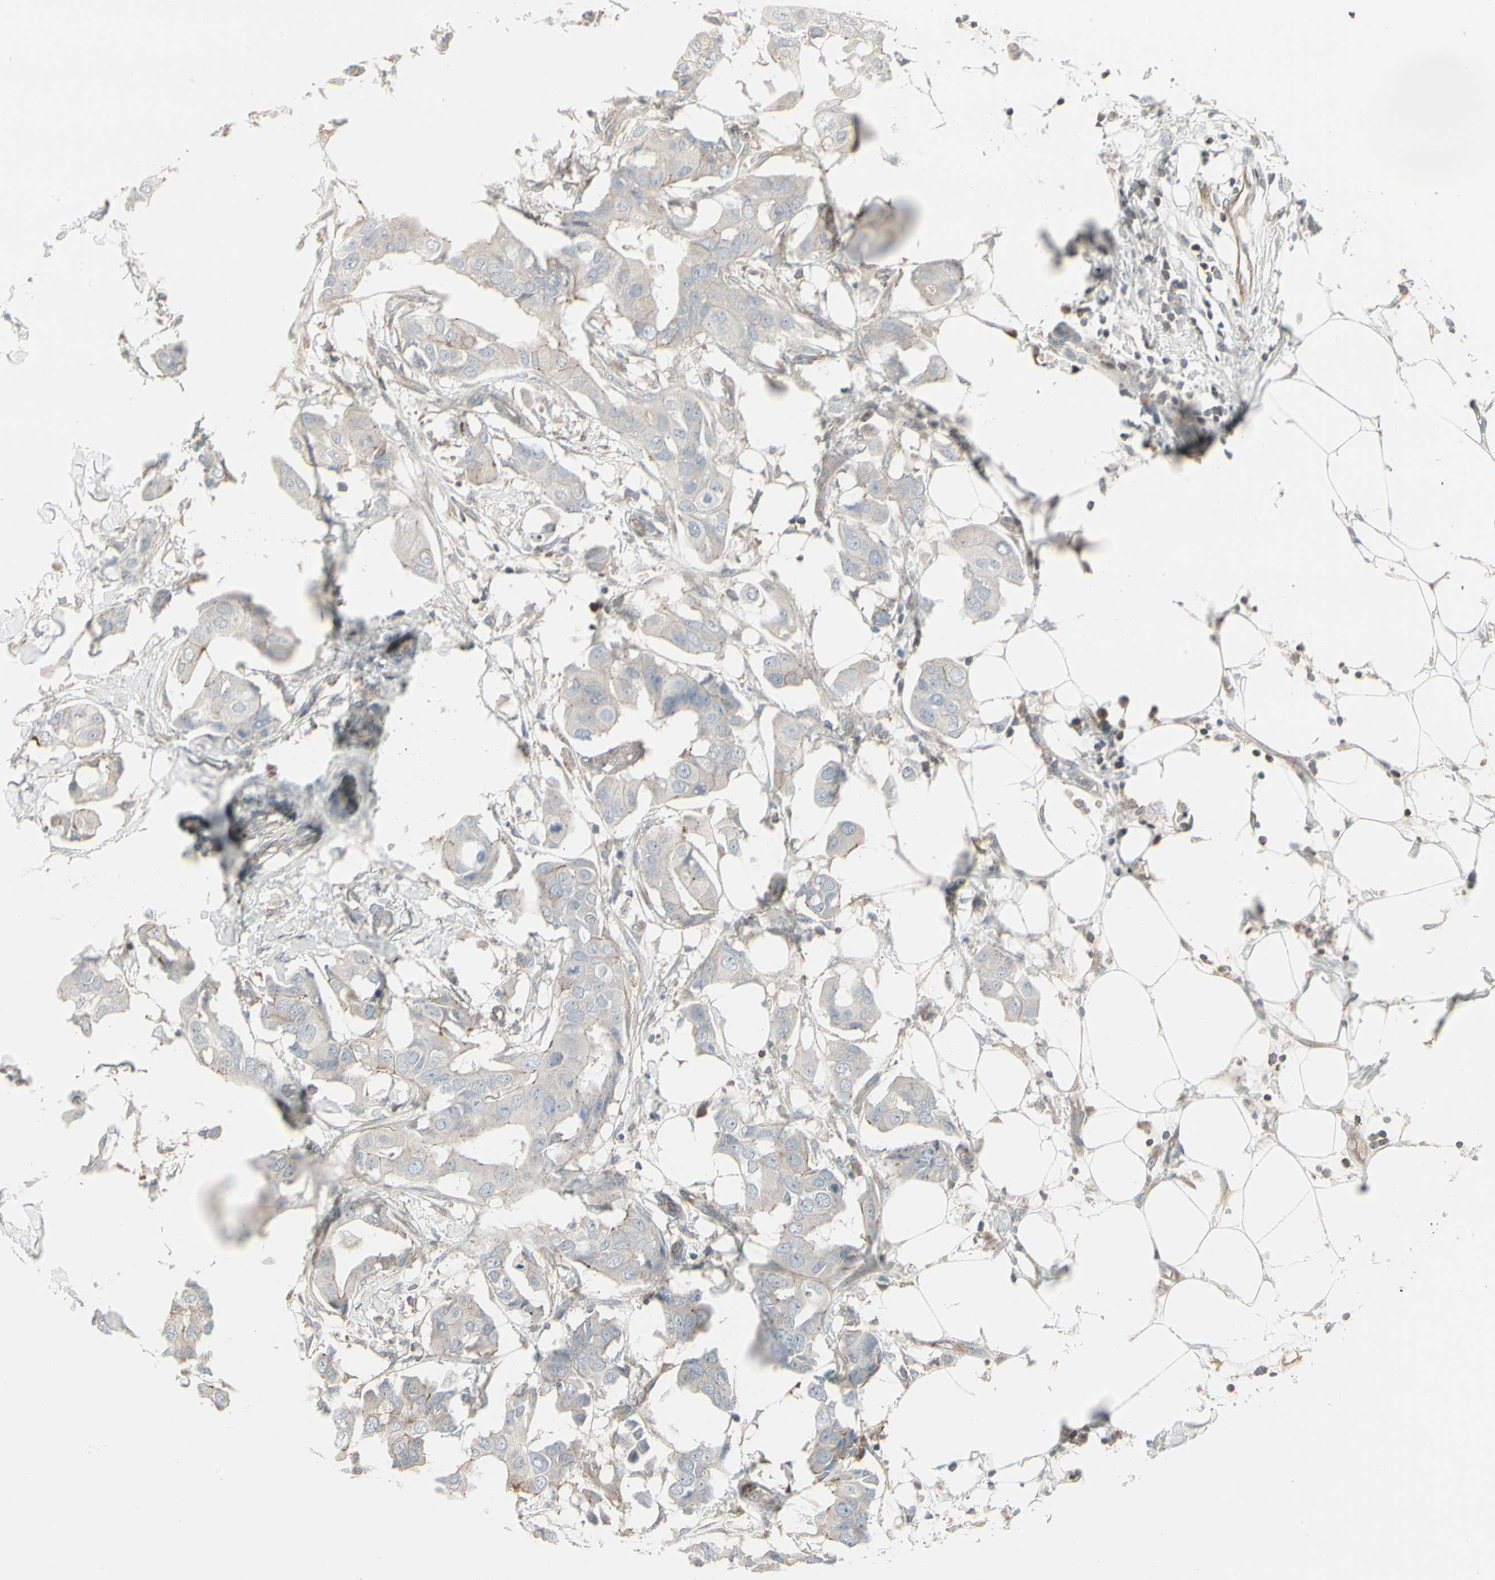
{"staining": {"intensity": "weak", "quantity": ">75%", "location": "cytoplasmic/membranous"}, "tissue": "breast cancer", "cell_type": "Tumor cells", "image_type": "cancer", "snomed": [{"axis": "morphology", "description": "Duct carcinoma"}, {"axis": "topography", "description": "Breast"}], "caption": "High-power microscopy captured an immunohistochemistry (IHC) histopathology image of breast invasive ductal carcinoma, revealing weak cytoplasmic/membranous positivity in about >75% of tumor cells.", "gene": "EPS15", "patient": {"sex": "female", "age": 40}}